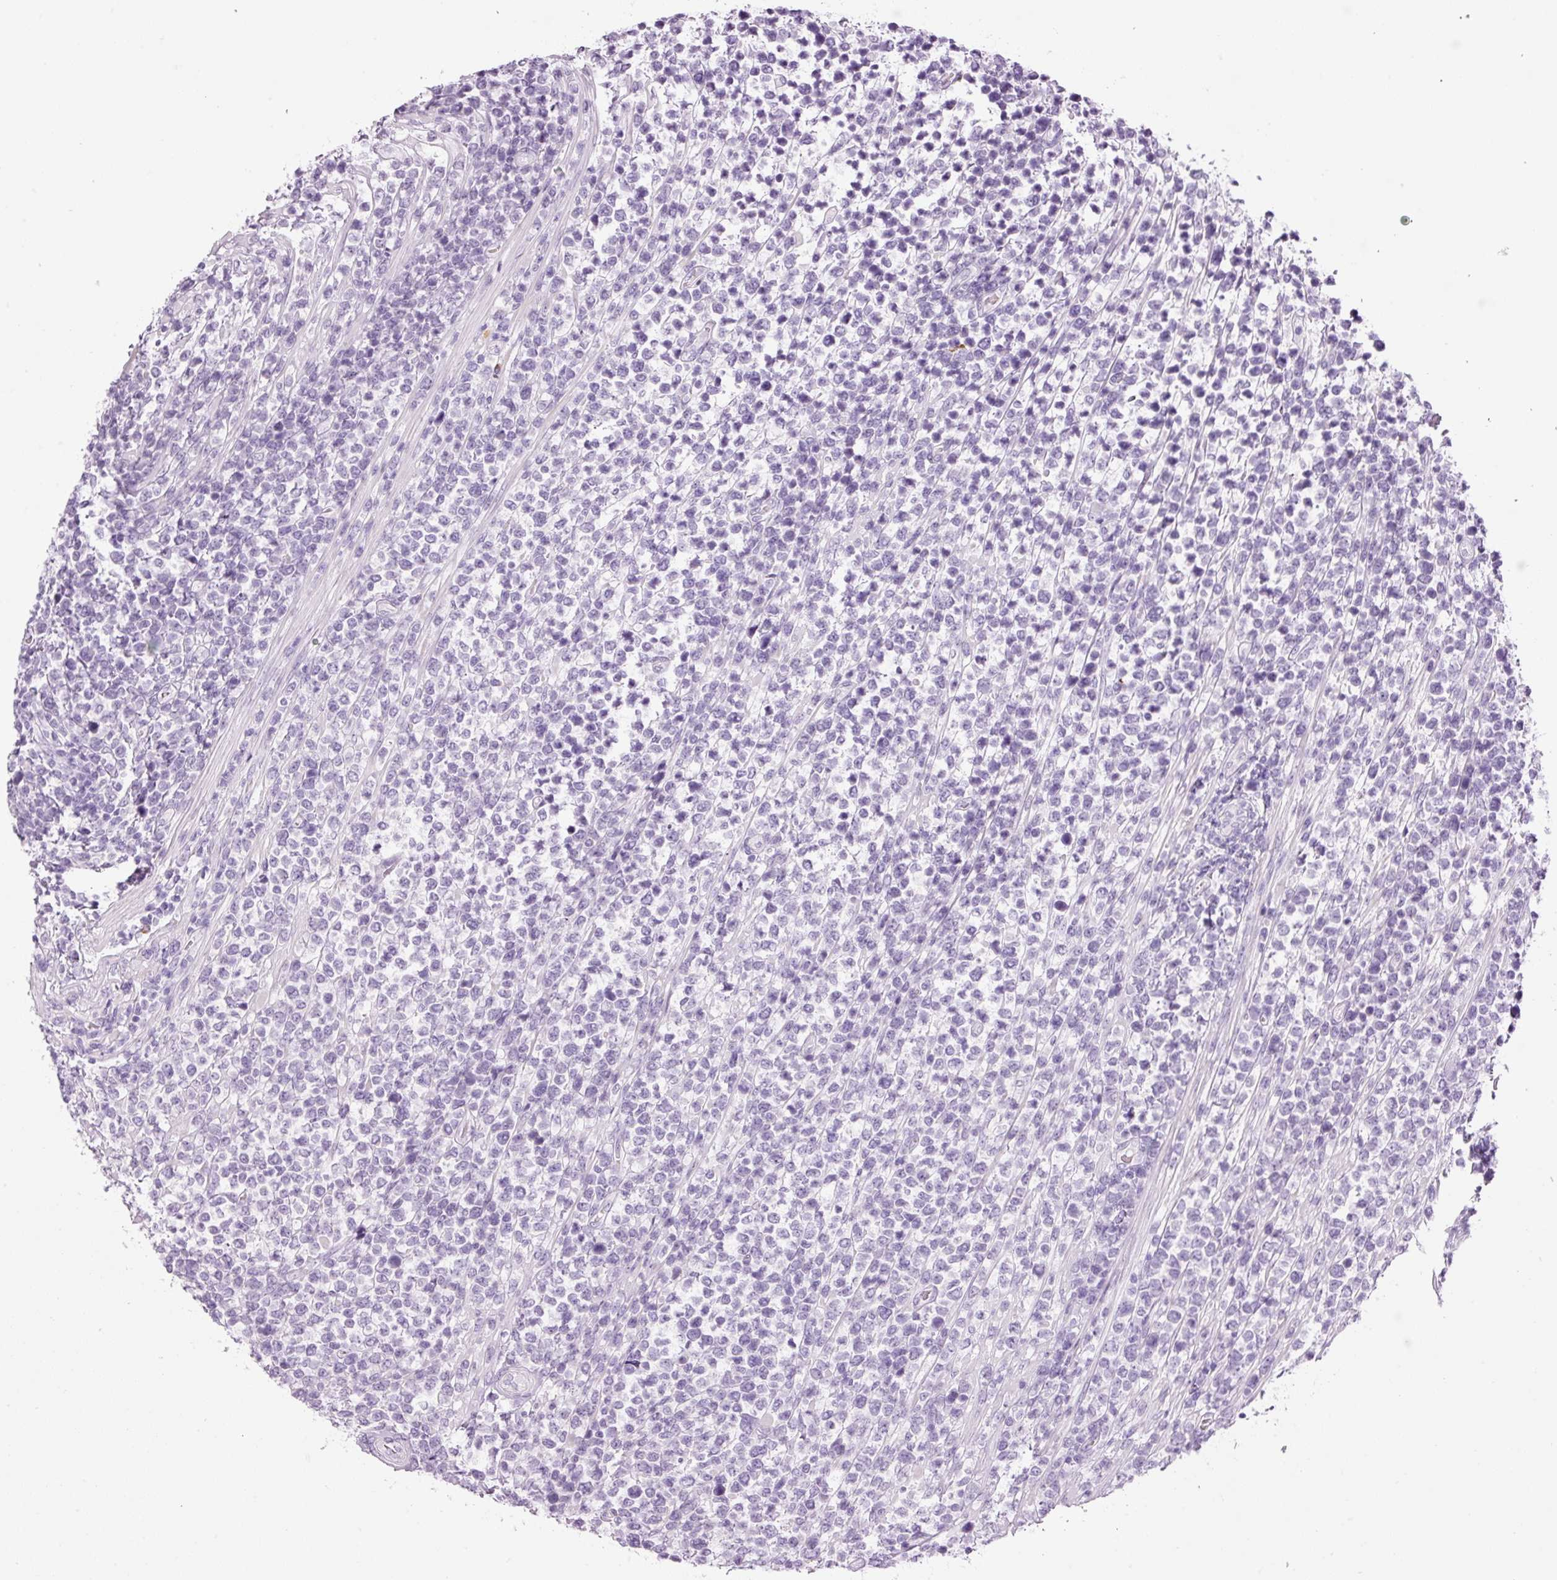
{"staining": {"intensity": "negative", "quantity": "none", "location": "none"}, "tissue": "lymphoma", "cell_type": "Tumor cells", "image_type": "cancer", "snomed": [{"axis": "morphology", "description": "Malignant lymphoma, non-Hodgkin's type, High grade"}, {"axis": "topography", "description": "Soft tissue"}], "caption": "A photomicrograph of lymphoma stained for a protein displays no brown staining in tumor cells.", "gene": "KLF1", "patient": {"sex": "female", "age": 56}}